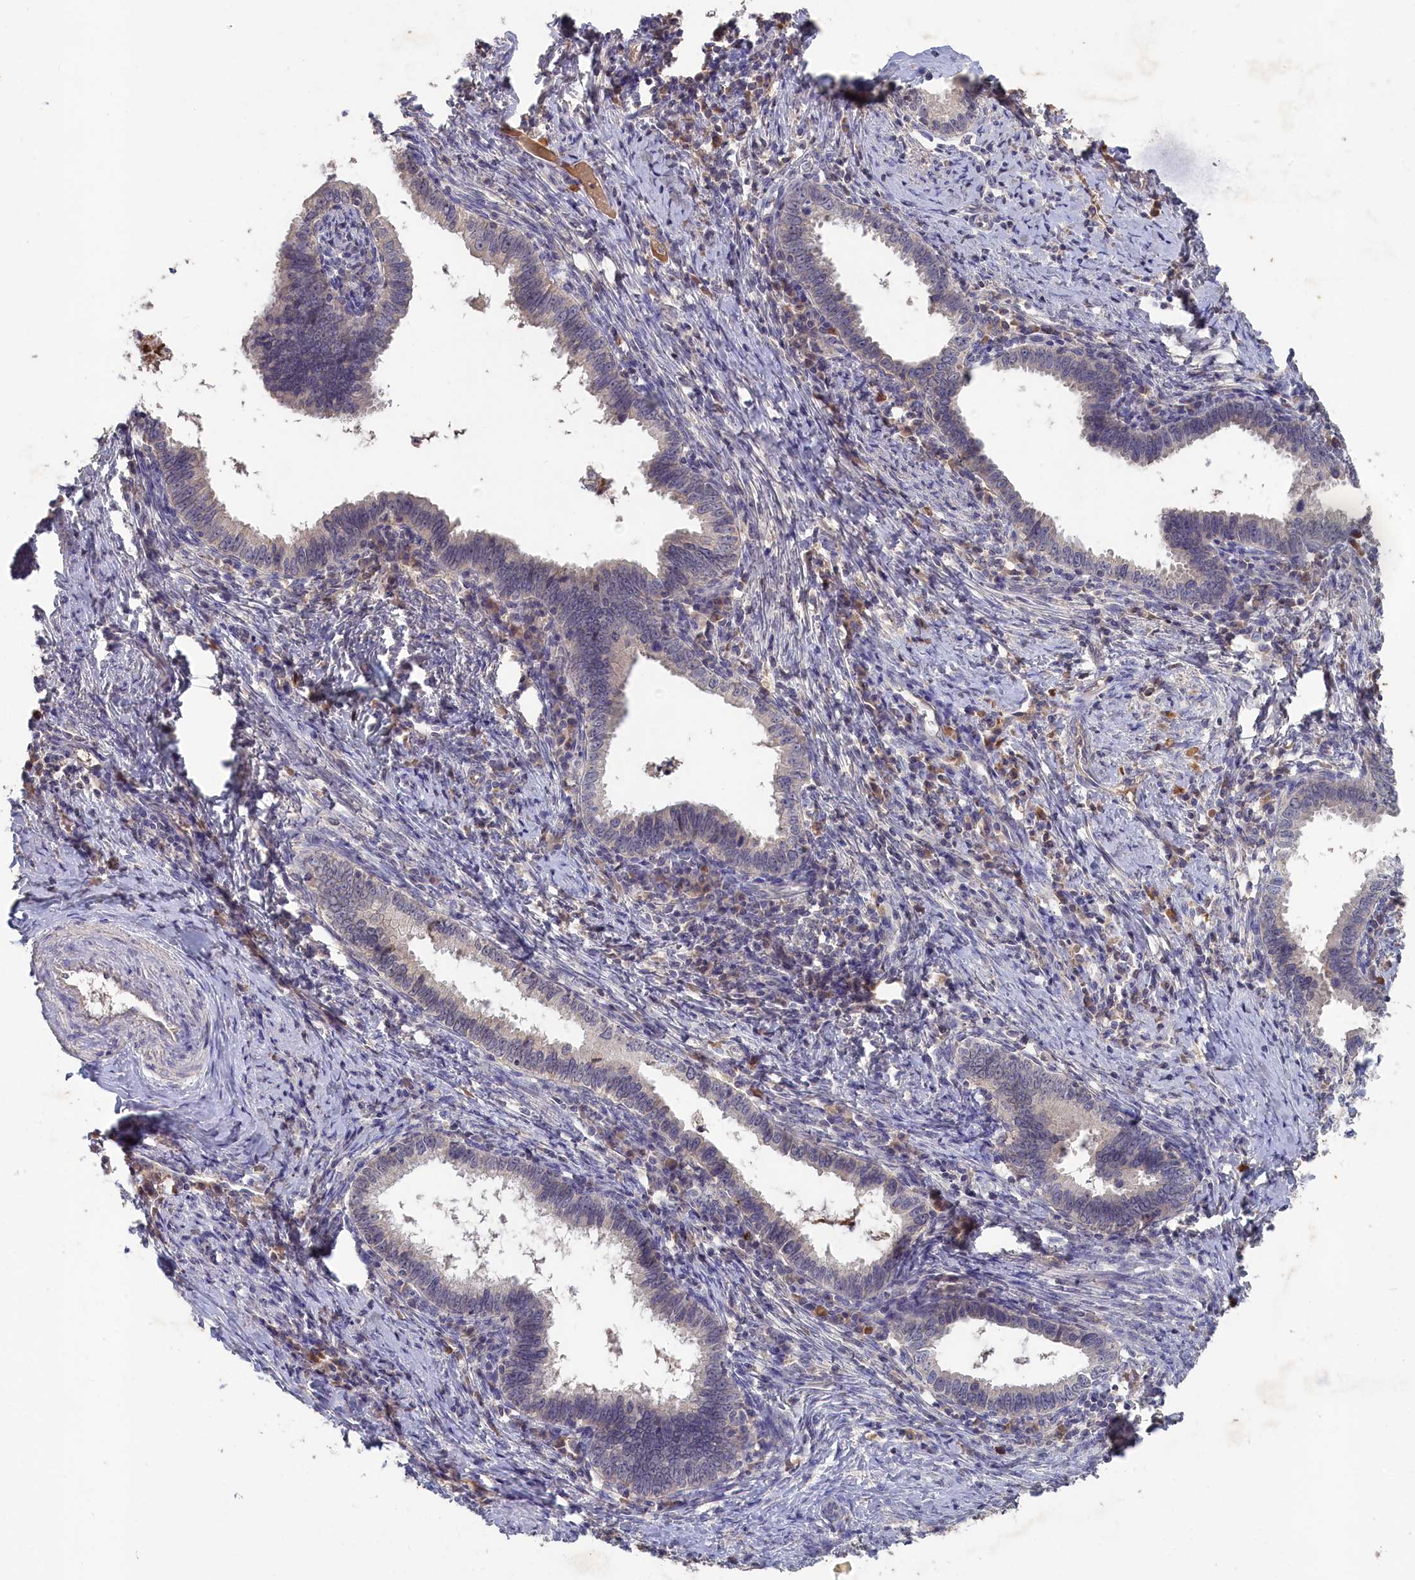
{"staining": {"intensity": "negative", "quantity": "none", "location": "none"}, "tissue": "cervical cancer", "cell_type": "Tumor cells", "image_type": "cancer", "snomed": [{"axis": "morphology", "description": "Adenocarcinoma, NOS"}, {"axis": "topography", "description": "Cervix"}], "caption": "Immunohistochemistry (IHC) micrograph of neoplastic tissue: human cervical cancer (adenocarcinoma) stained with DAB (3,3'-diaminobenzidine) reveals no significant protein expression in tumor cells.", "gene": "CELF5", "patient": {"sex": "female", "age": 36}}